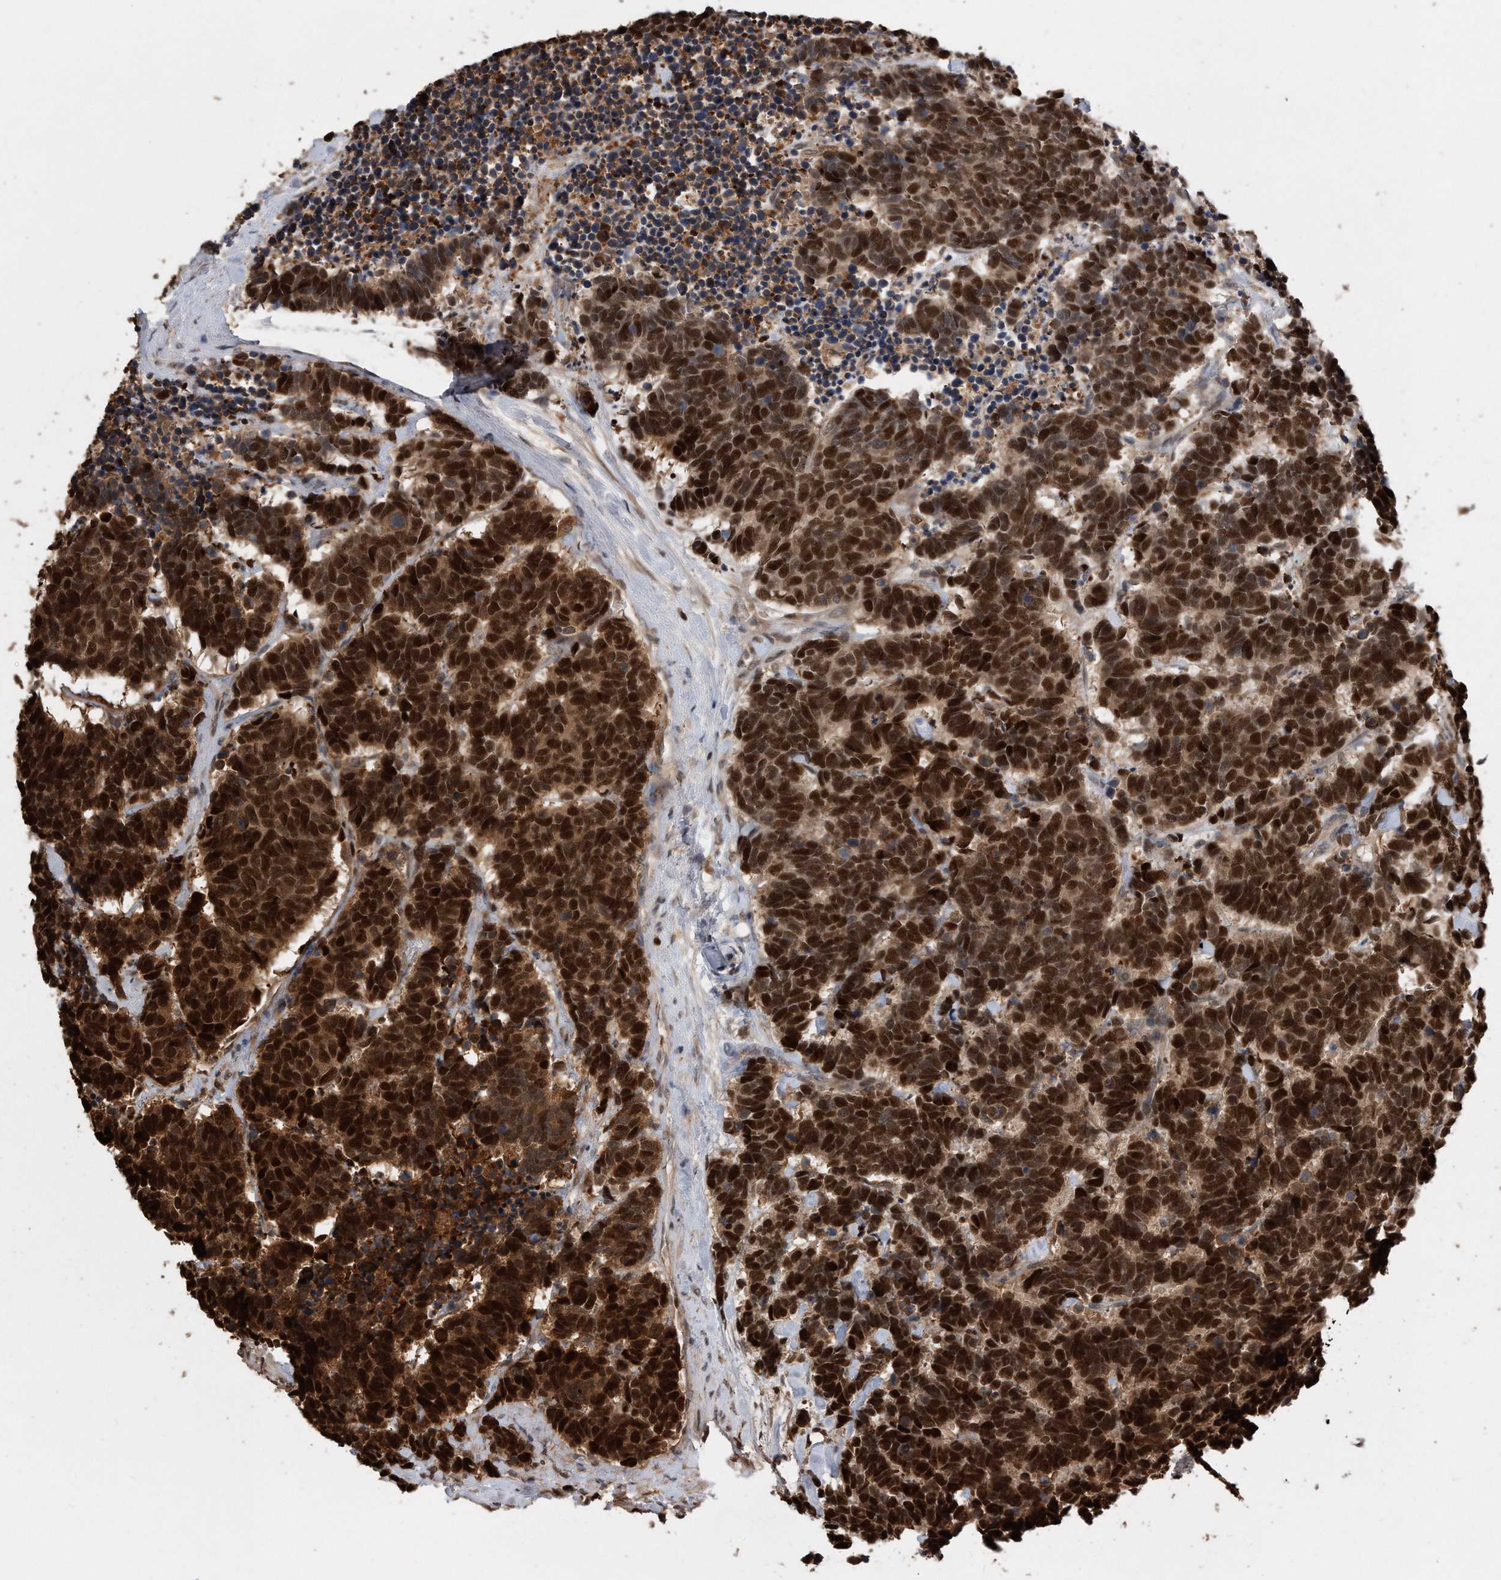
{"staining": {"intensity": "strong", "quantity": ">75%", "location": "nuclear"}, "tissue": "carcinoid", "cell_type": "Tumor cells", "image_type": "cancer", "snomed": [{"axis": "morphology", "description": "Carcinoma, NOS"}, {"axis": "morphology", "description": "Carcinoid, malignant, NOS"}, {"axis": "topography", "description": "Urinary bladder"}], "caption": "IHC (DAB (3,3'-diaminobenzidine)) staining of carcinoid demonstrates strong nuclear protein positivity in about >75% of tumor cells.", "gene": "PCNA", "patient": {"sex": "male", "age": 57}}